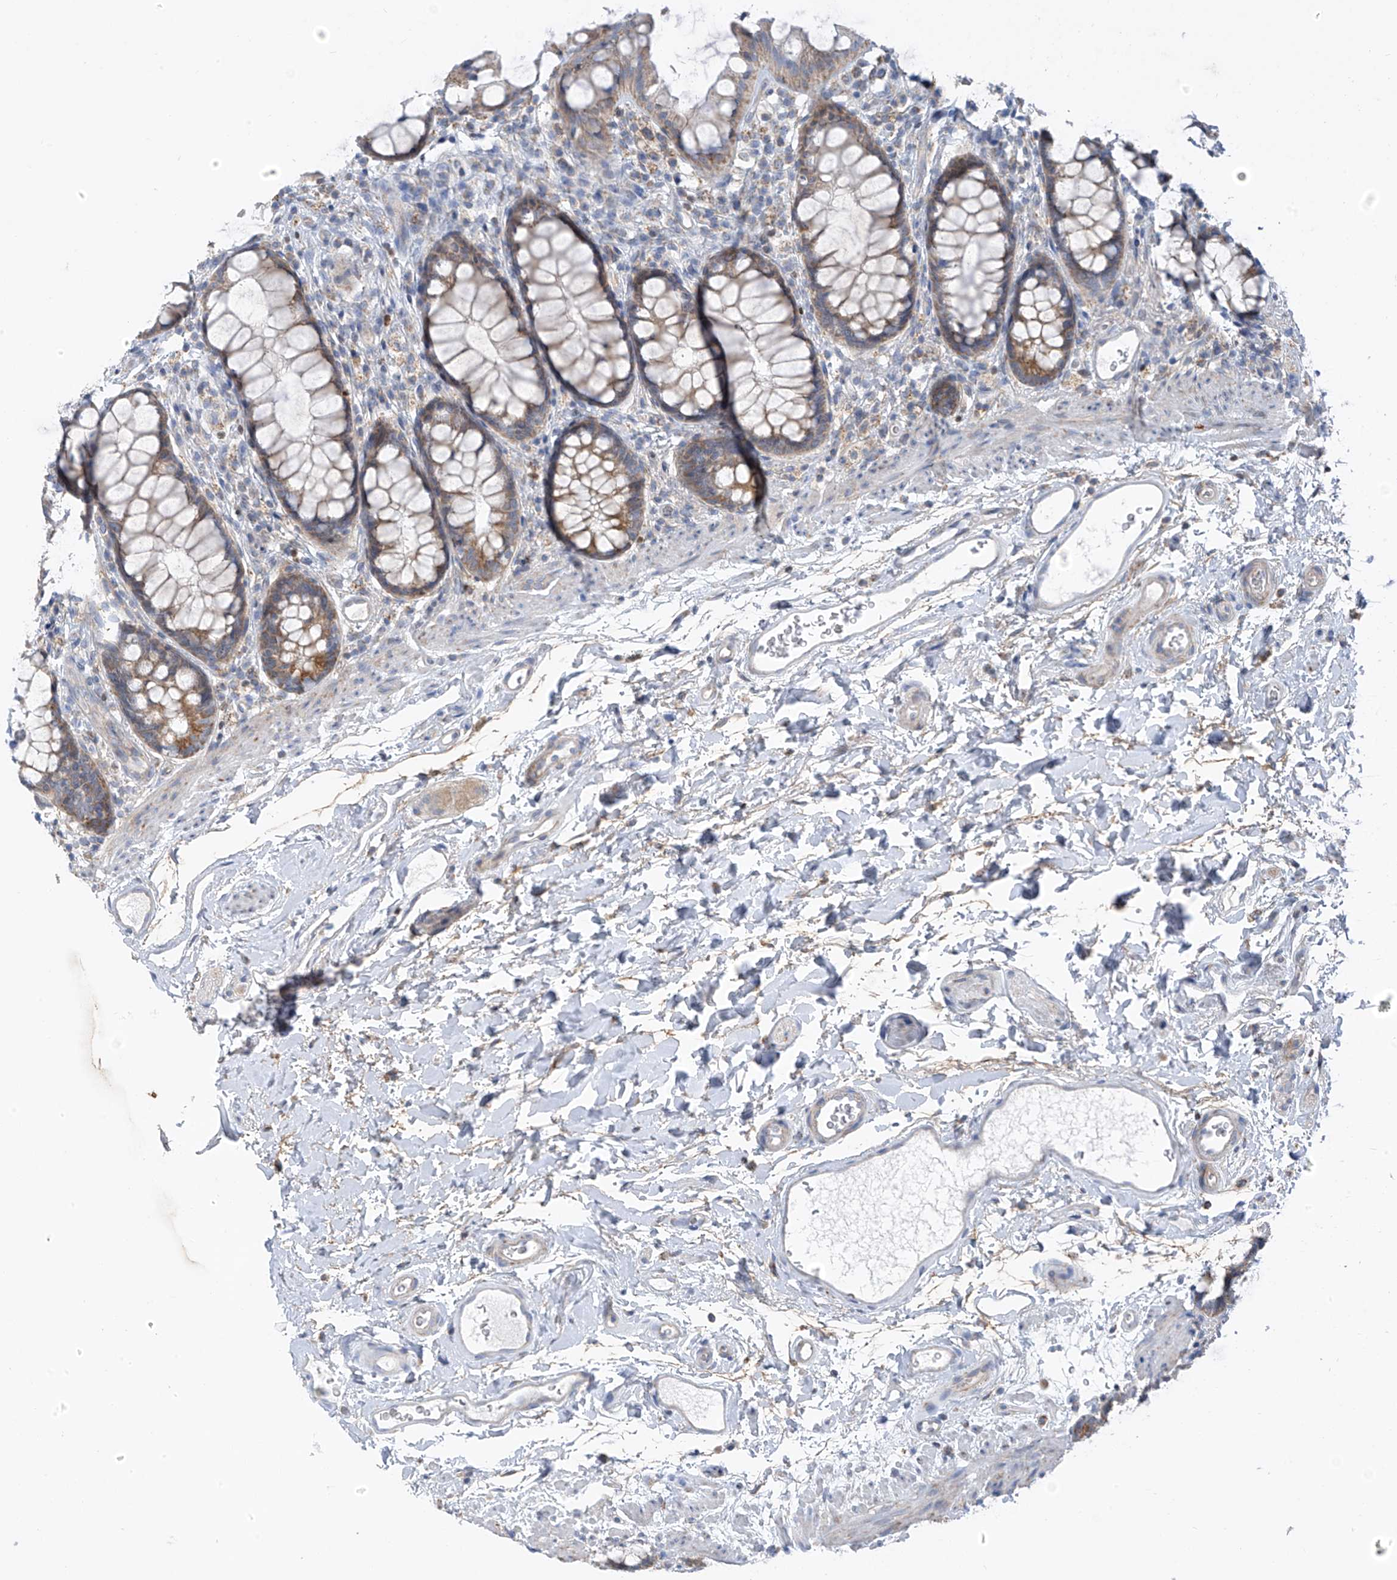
{"staining": {"intensity": "moderate", "quantity": "25%-75%", "location": "cytoplasmic/membranous"}, "tissue": "rectum", "cell_type": "Glandular cells", "image_type": "normal", "snomed": [{"axis": "morphology", "description": "Normal tissue, NOS"}, {"axis": "topography", "description": "Rectum"}], "caption": "IHC (DAB (3,3'-diaminobenzidine)) staining of unremarkable rectum exhibits moderate cytoplasmic/membranous protein positivity in approximately 25%-75% of glandular cells.", "gene": "EOMES", "patient": {"sex": "female", "age": 65}}